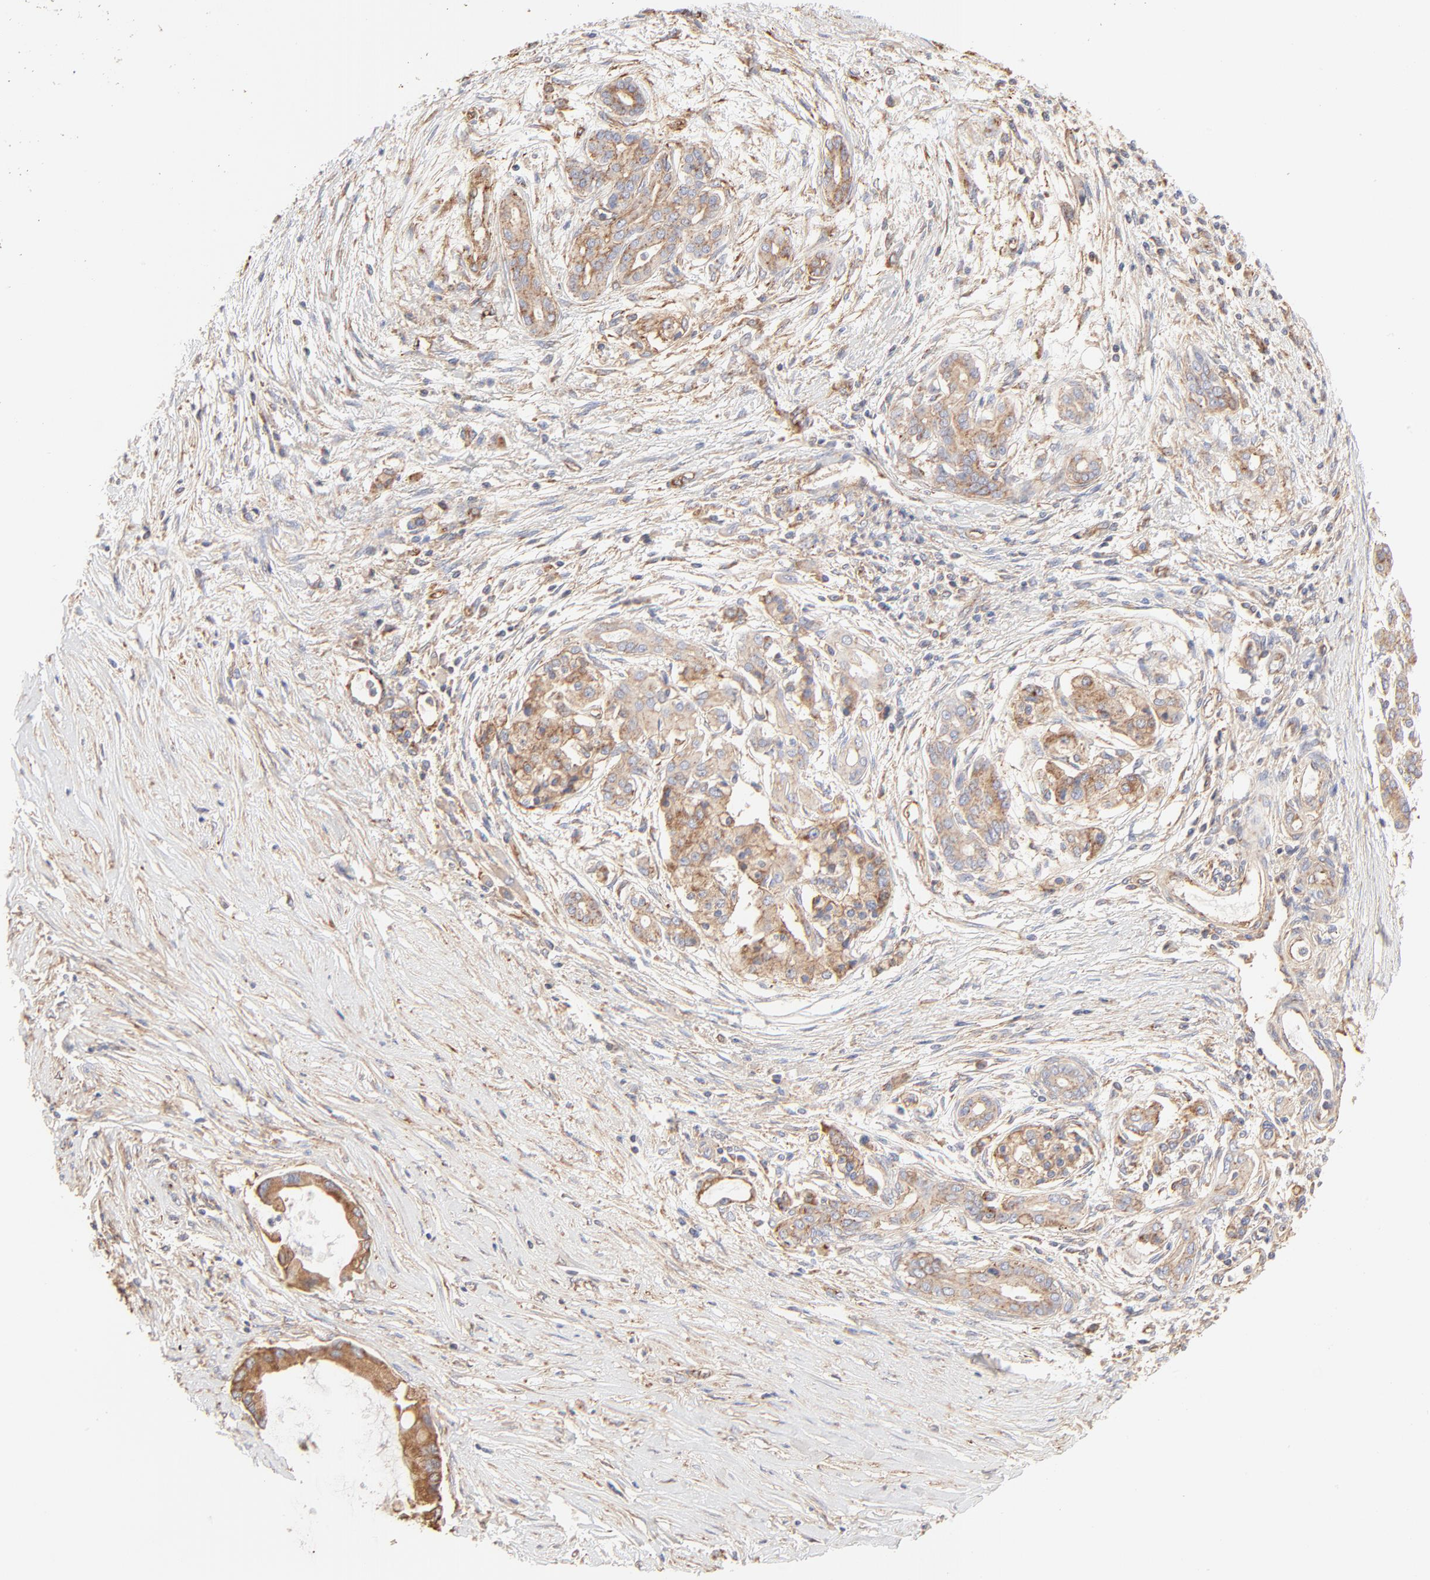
{"staining": {"intensity": "moderate", "quantity": ">75%", "location": "cytoplasmic/membranous"}, "tissue": "pancreatic cancer", "cell_type": "Tumor cells", "image_type": "cancer", "snomed": [{"axis": "morphology", "description": "Adenocarcinoma, NOS"}, {"axis": "topography", "description": "Pancreas"}], "caption": "Pancreatic cancer stained for a protein reveals moderate cytoplasmic/membranous positivity in tumor cells.", "gene": "CLTB", "patient": {"sex": "female", "age": 59}}